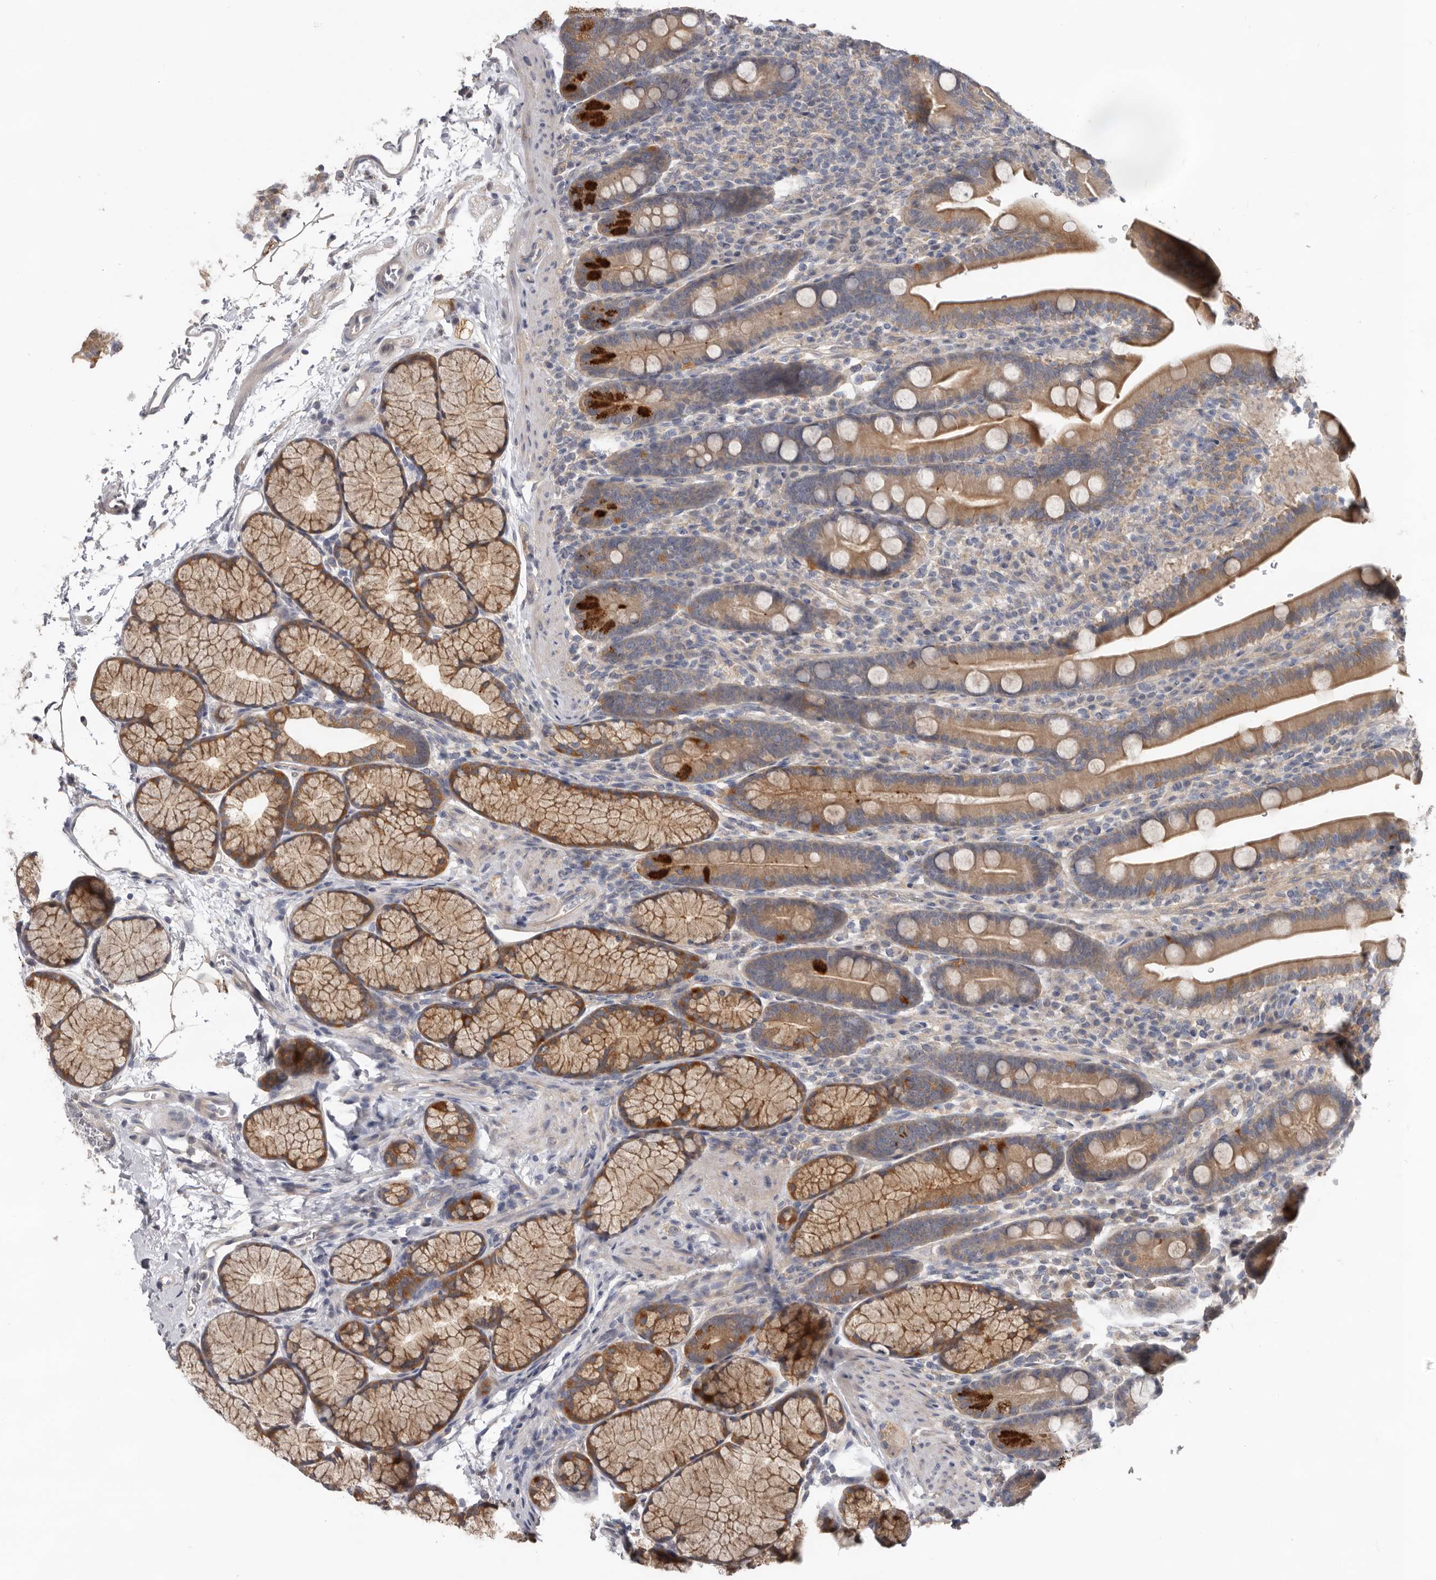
{"staining": {"intensity": "moderate", "quantity": ">75%", "location": "cytoplasmic/membranous"}, "tissue": "duodenum", "cell_type": "Glandular cells", "image_type": "normal", "snomed": [{"axis": "morphology", "description": "Normal tissue, NOS"}, {"axis": "topography", "description": "Duodenum"}], "caption": "This image exhibits immunohistochemistry (IHC) staining of normal duodenum, with medium moderate cytoplasmic/membranous expression in about >75% of glandular cells.", "gene": "HINT3", "patient": {"sex": "male", "age": 35}}